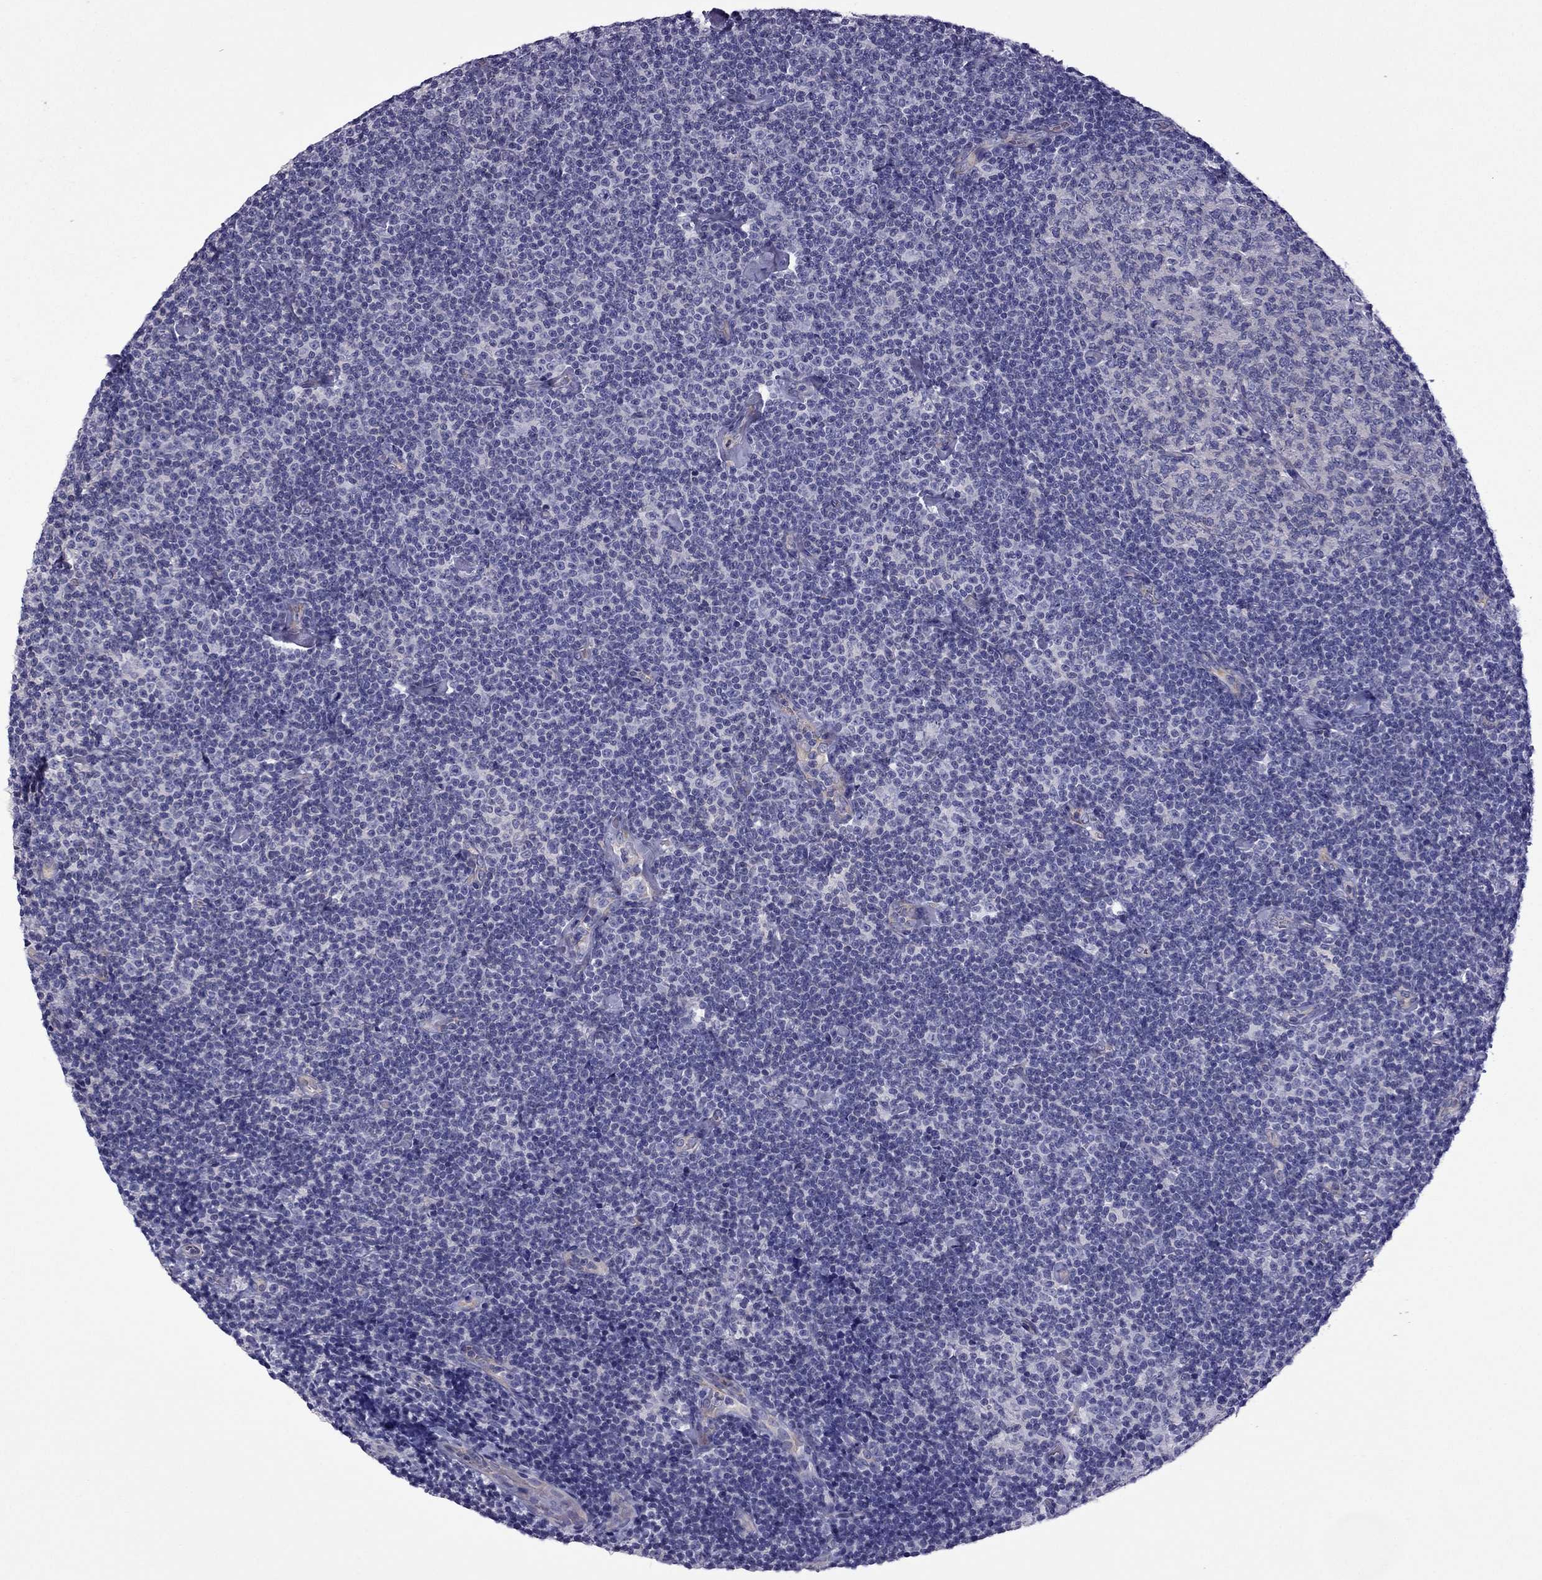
{"staining": {"intensity": "negative", "quantity": "none", "location": "none"}, "tissue": "lymphoma", "cell_type": "Tumor cells", "image_type": "cancer", "snomed": [{"axis": "morphology", "description": "Malignant lymphoma, non-Hodgkin's type, Low grade"}, {"axis": "topography", "description": "Lymph node"}], "caption": "DAB (3,3'-diaminobenzidine) immunohistochemical staining of human low-grade malignant lymphoma, non-Hodgkin's type reveals no significant staining in tumor cells.", "gene": "GJA8", "patient": {"sex": "male", "age": 81}}